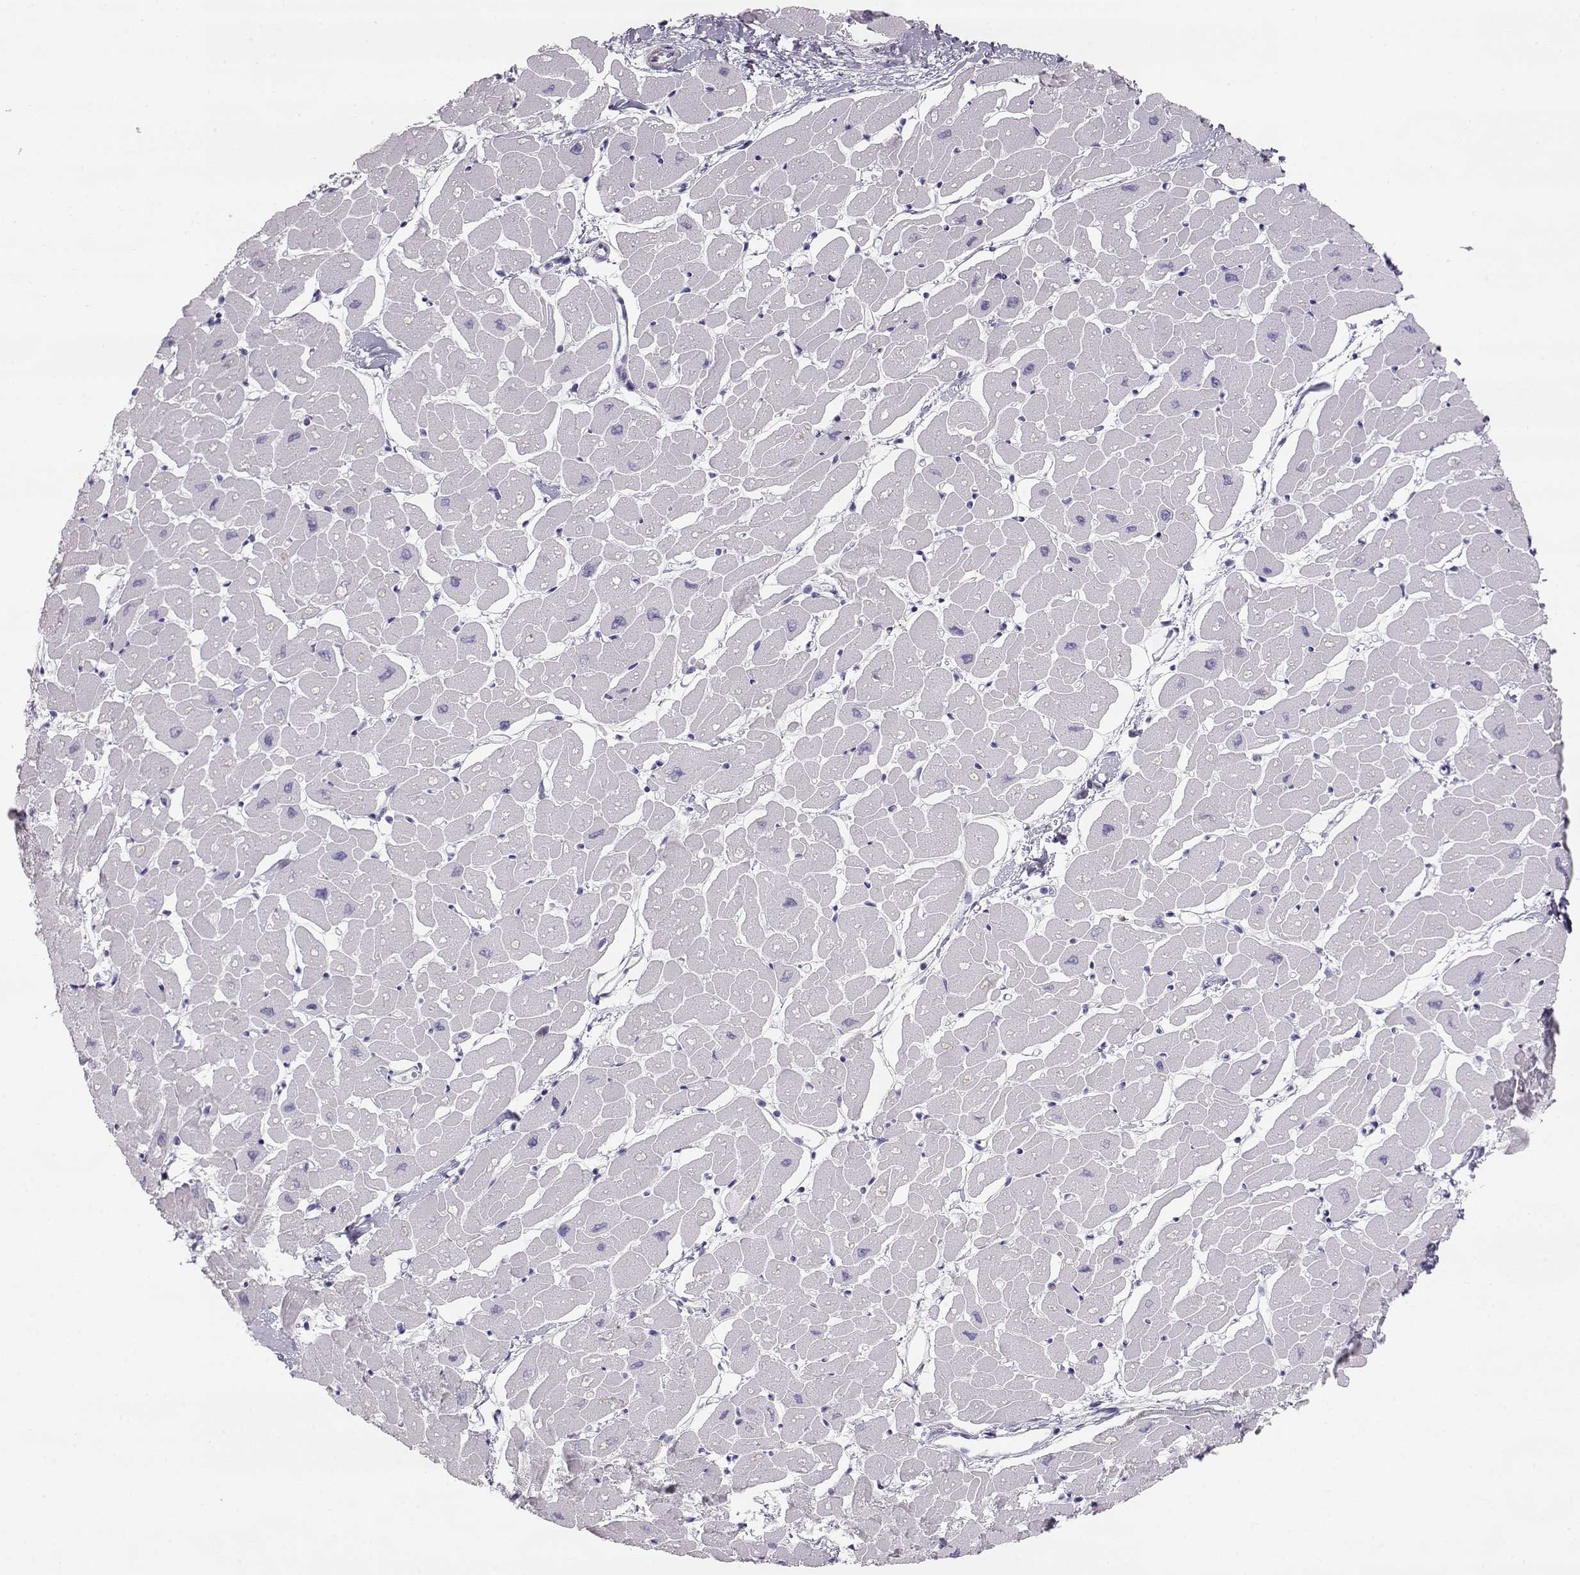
{"staining": {"intensity": "negative", "quantity": "none", "location": "none"}, "tissue": "heart muscle", "cell_type": "Cardiomyocytes", "image_type": "normal", "snomed": [{"axis": "morphology", "description": "Normal tissue, NOS"}, {"axis": "topography", "description": "Heart"}], "caption": "The immunohistochemistry (IHC) photomicrograph has no significant expression in cardiomyocytes of heart muscle. Nuclei are stained in blue.", "gene": "MIP", "patient": {"sex": "male", "age": 57}}